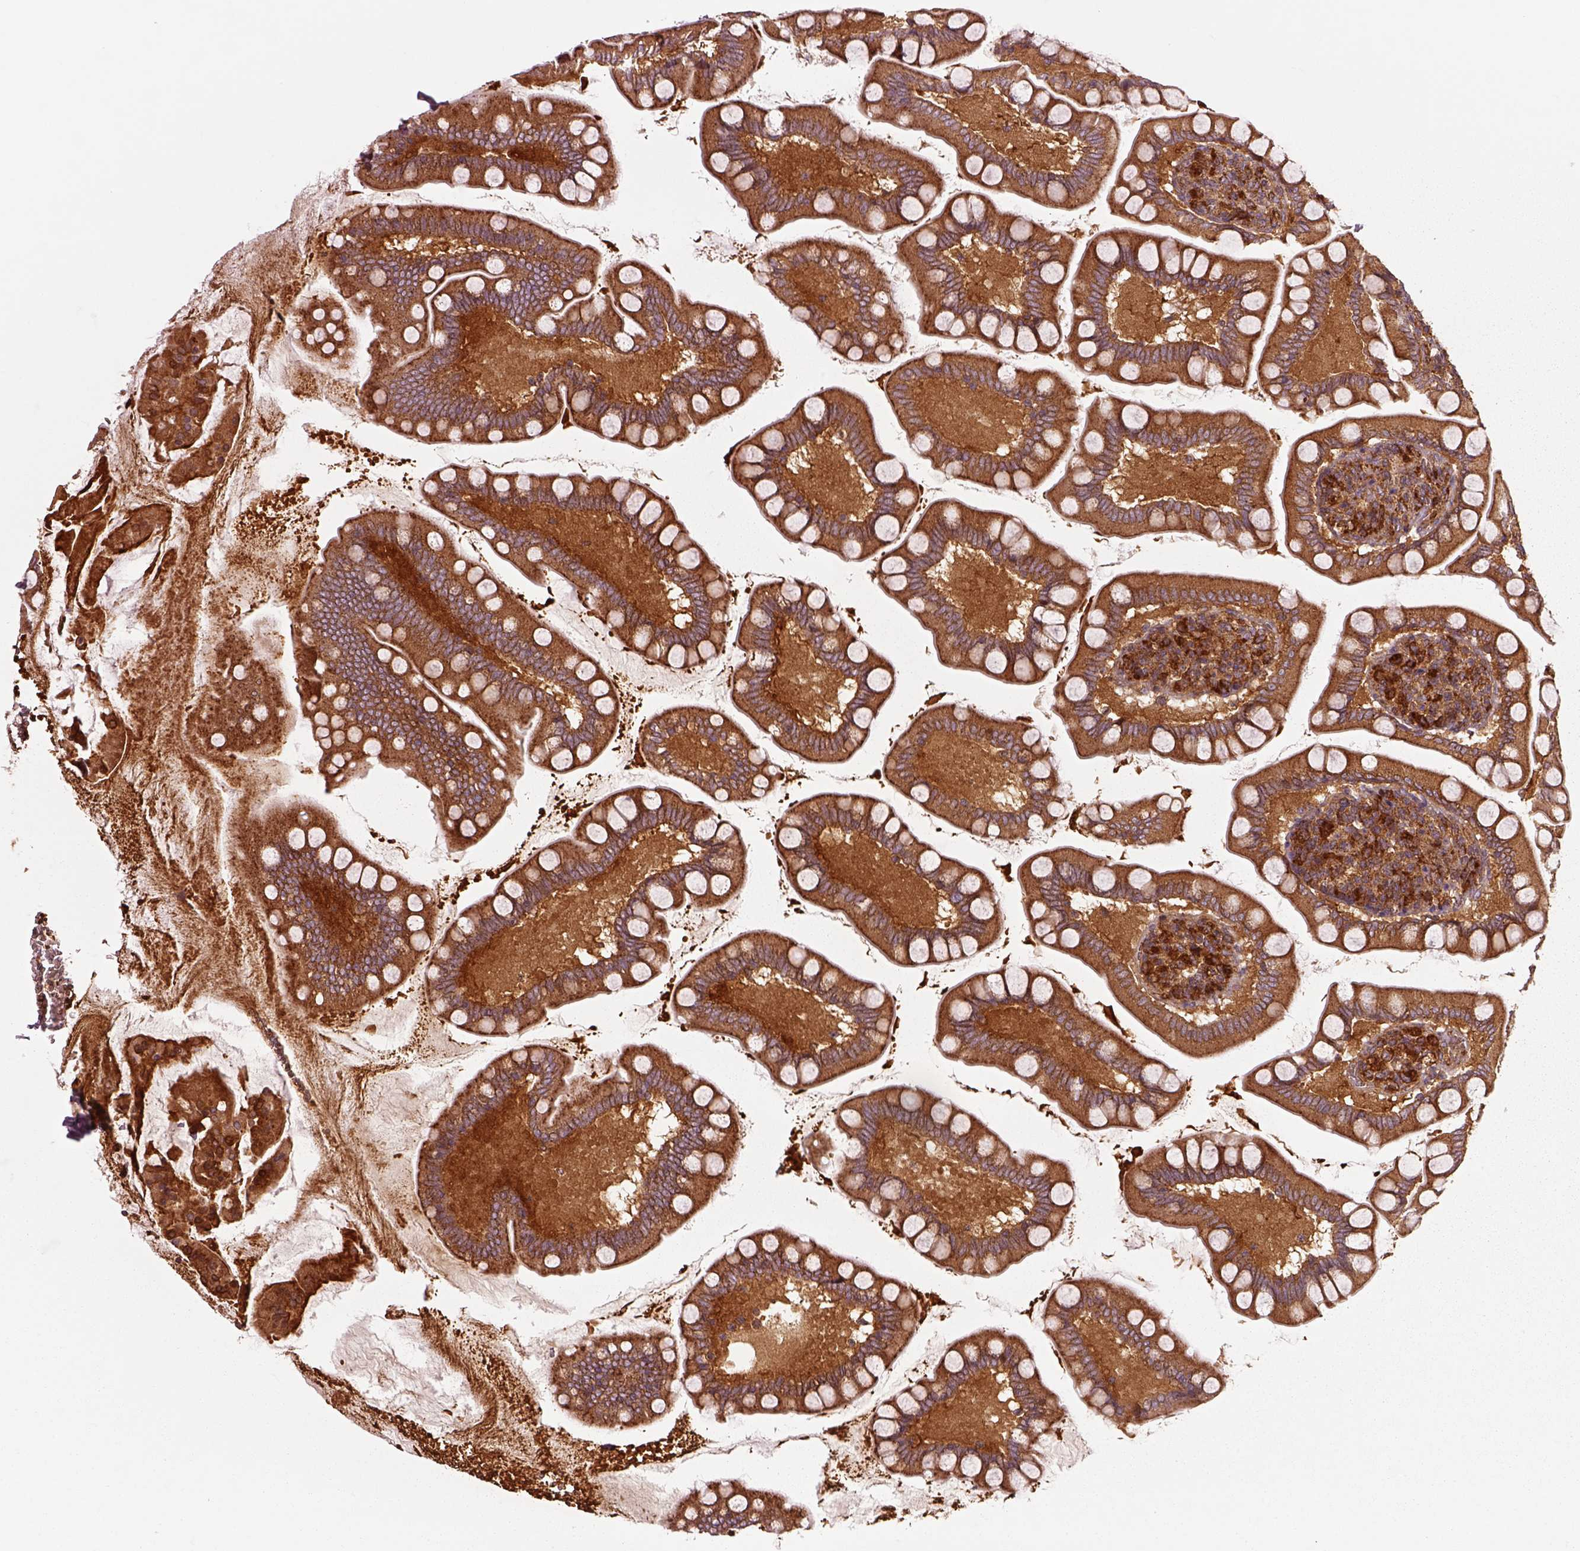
{"staining": {"intensity": "strong", "quantity": ">75%", "location": "cytoplasmic/membranous"}, "tissue": "small intestine", "cell_type": "Glandular cells", "image_type": "normal", "snomed": [{"axis": "morphology", "description": "Normal tissue, NOS"}, {"axis": "topography", "description": "Small intestine"}], "caption": "The micrograph reveals immunohistochemical staining of unremarkable small intestine. There is strong cytoplasmic/membranous positivity is identified in approximately >75% of glandular cells.", "gene": "WASHC2A", "patient": {"sex": "female", "age": 56}}